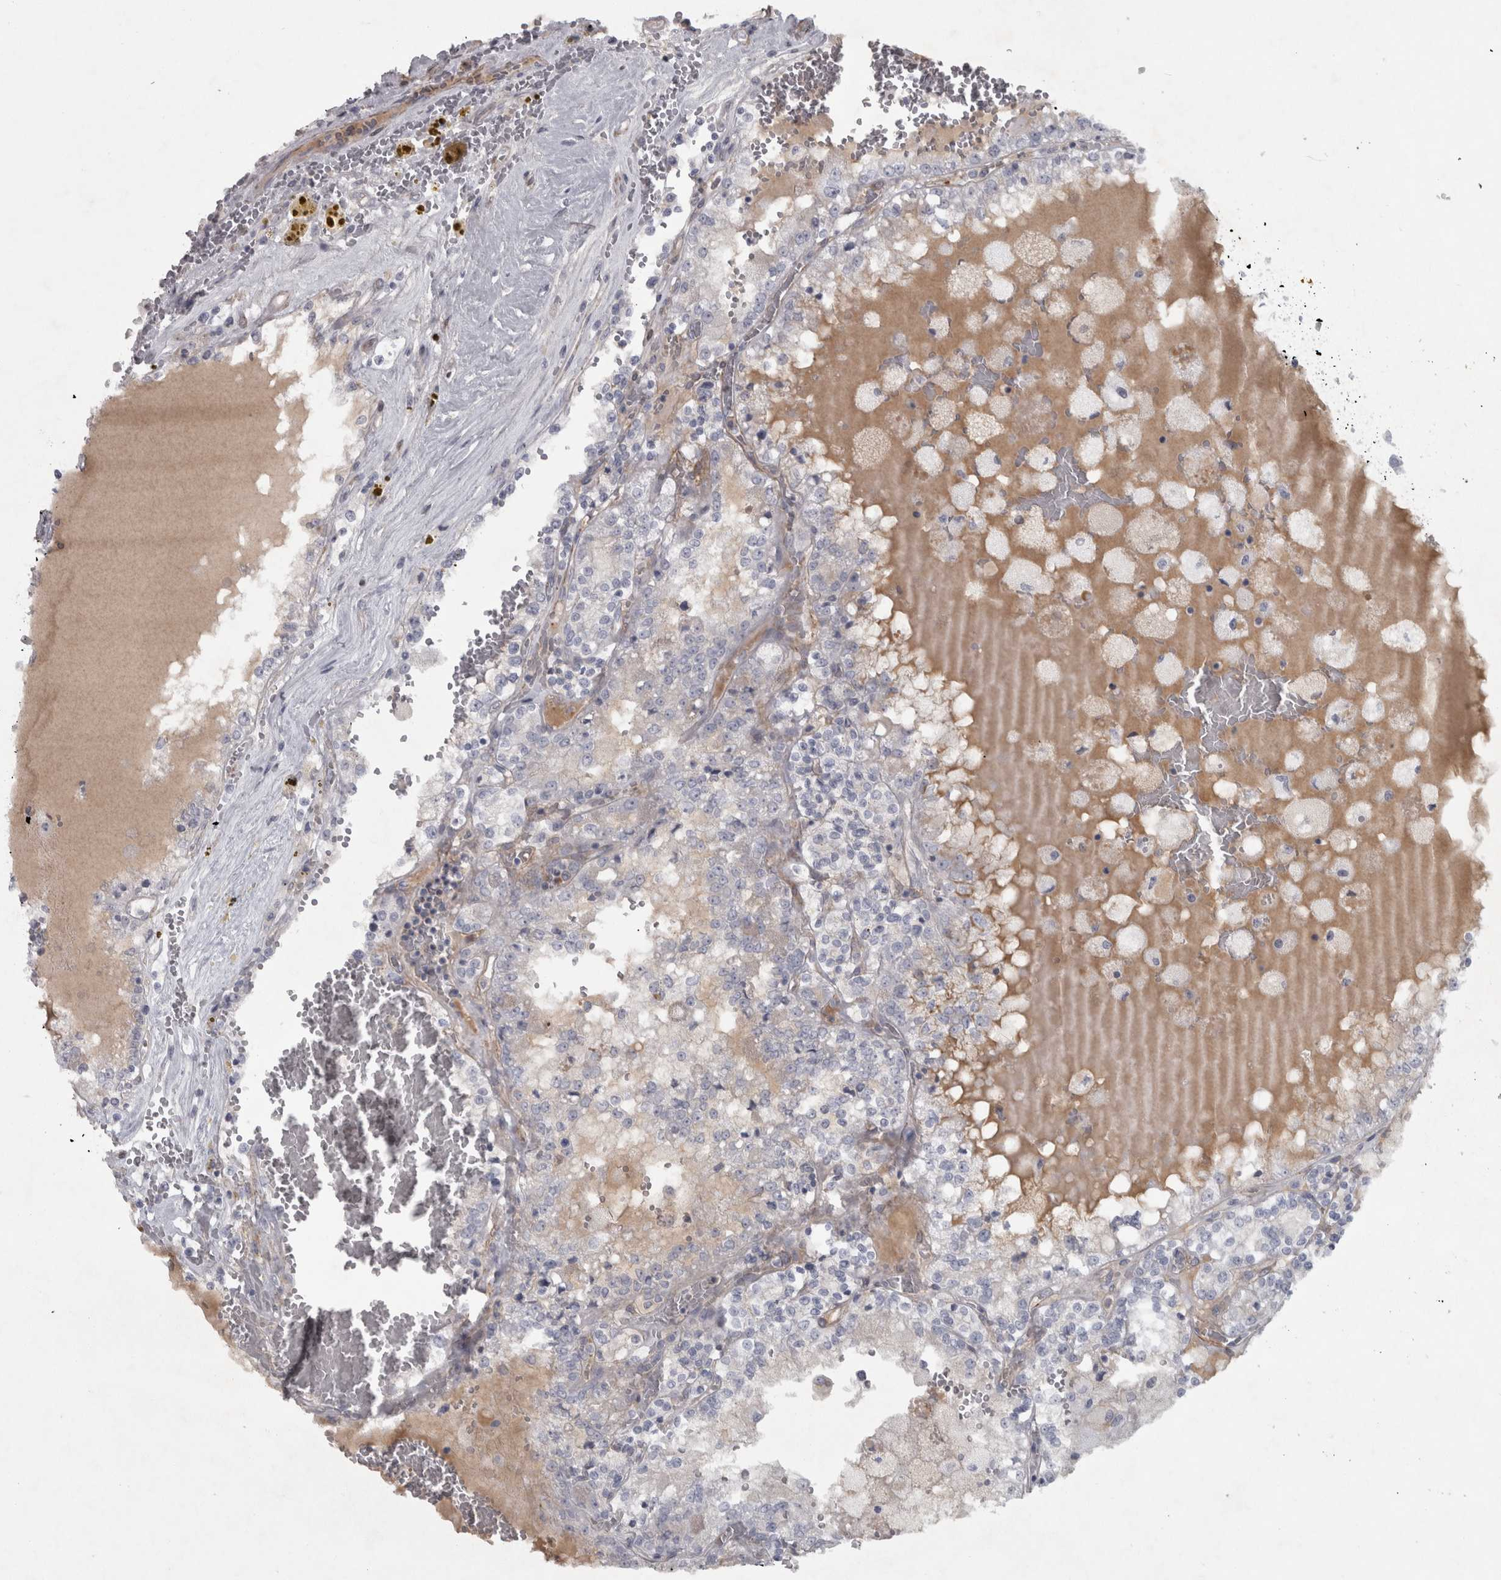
{"staining": {"intensity": "weak", "quantity": "<25%", "location": "cytoplasmic/membranous"}, "tissue": "renal cancer", "cell_type": "Tumor cells", "image_type": "cancer", "snomed": [{"axis": "morphology", "description": "Adenocarcinoma, NOS"}, {"axis": "topography", "description": "Kidney"}], "caption": "The histopathology image demonstrates no significant expression in tumor cells of renal cancer.", "gene": "PPP1R12B", "patient": {"sex": "female", "age": 56}}